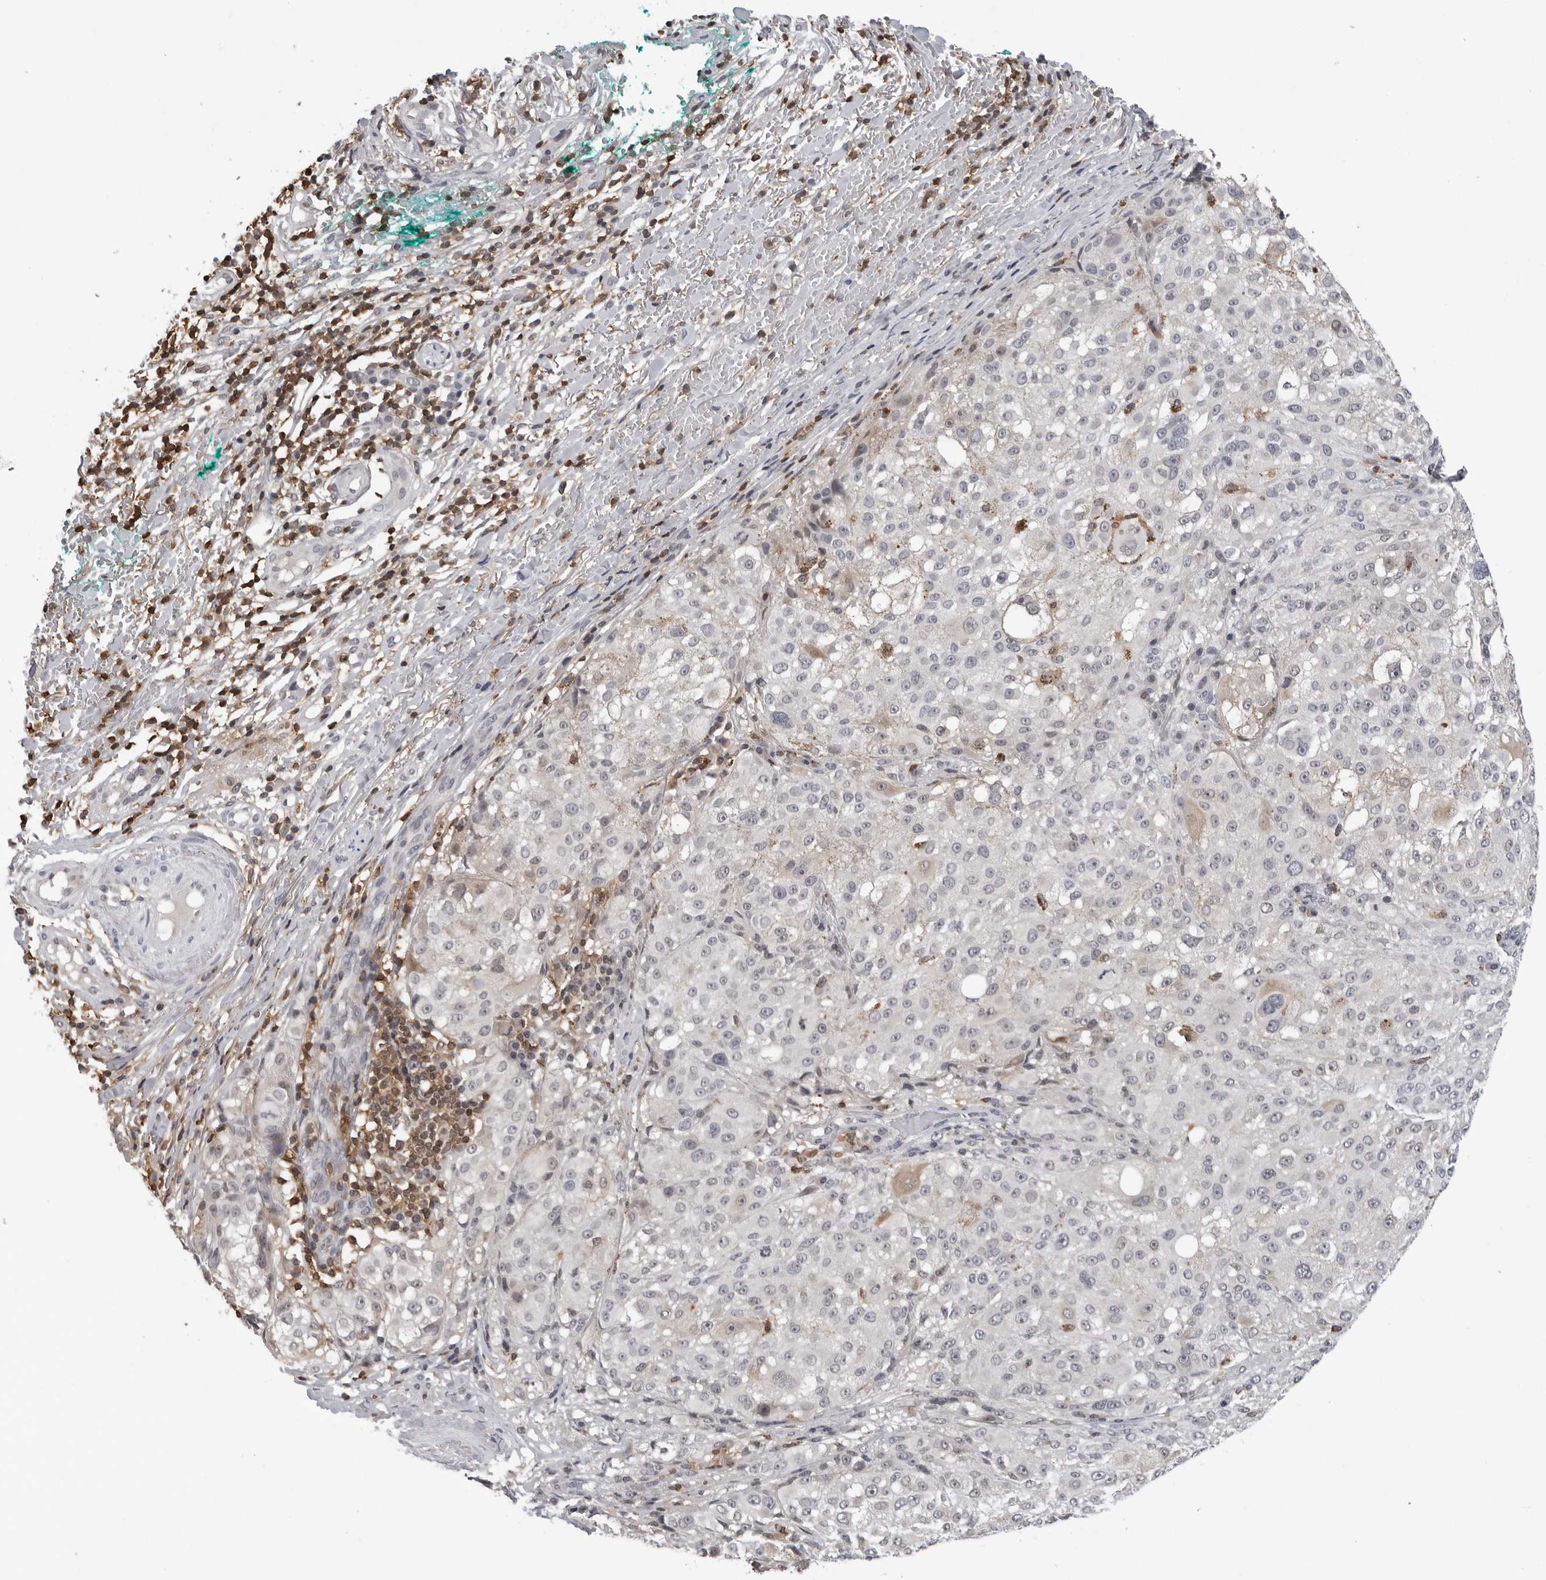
{"staining": {"intensity": "negative", "quantity": "none", "location": "none"}, "tissue": "melanoma", "cell_type": "Tumor cells", "image_type": "cancer", "snomed": [{"axis": "morphology", "description": "Necrosis, NOS"}, {"axis": "morphology", "description": "Malignant melanoma, NOS"}, {"axis": "topography", "description": "Skin"}], "caption": "Photomicrograph shows no protein expression in tumor cells of melanoma tissue.", "gene": "HSPH1", "patient": {"sex": "female", "age": 87}}